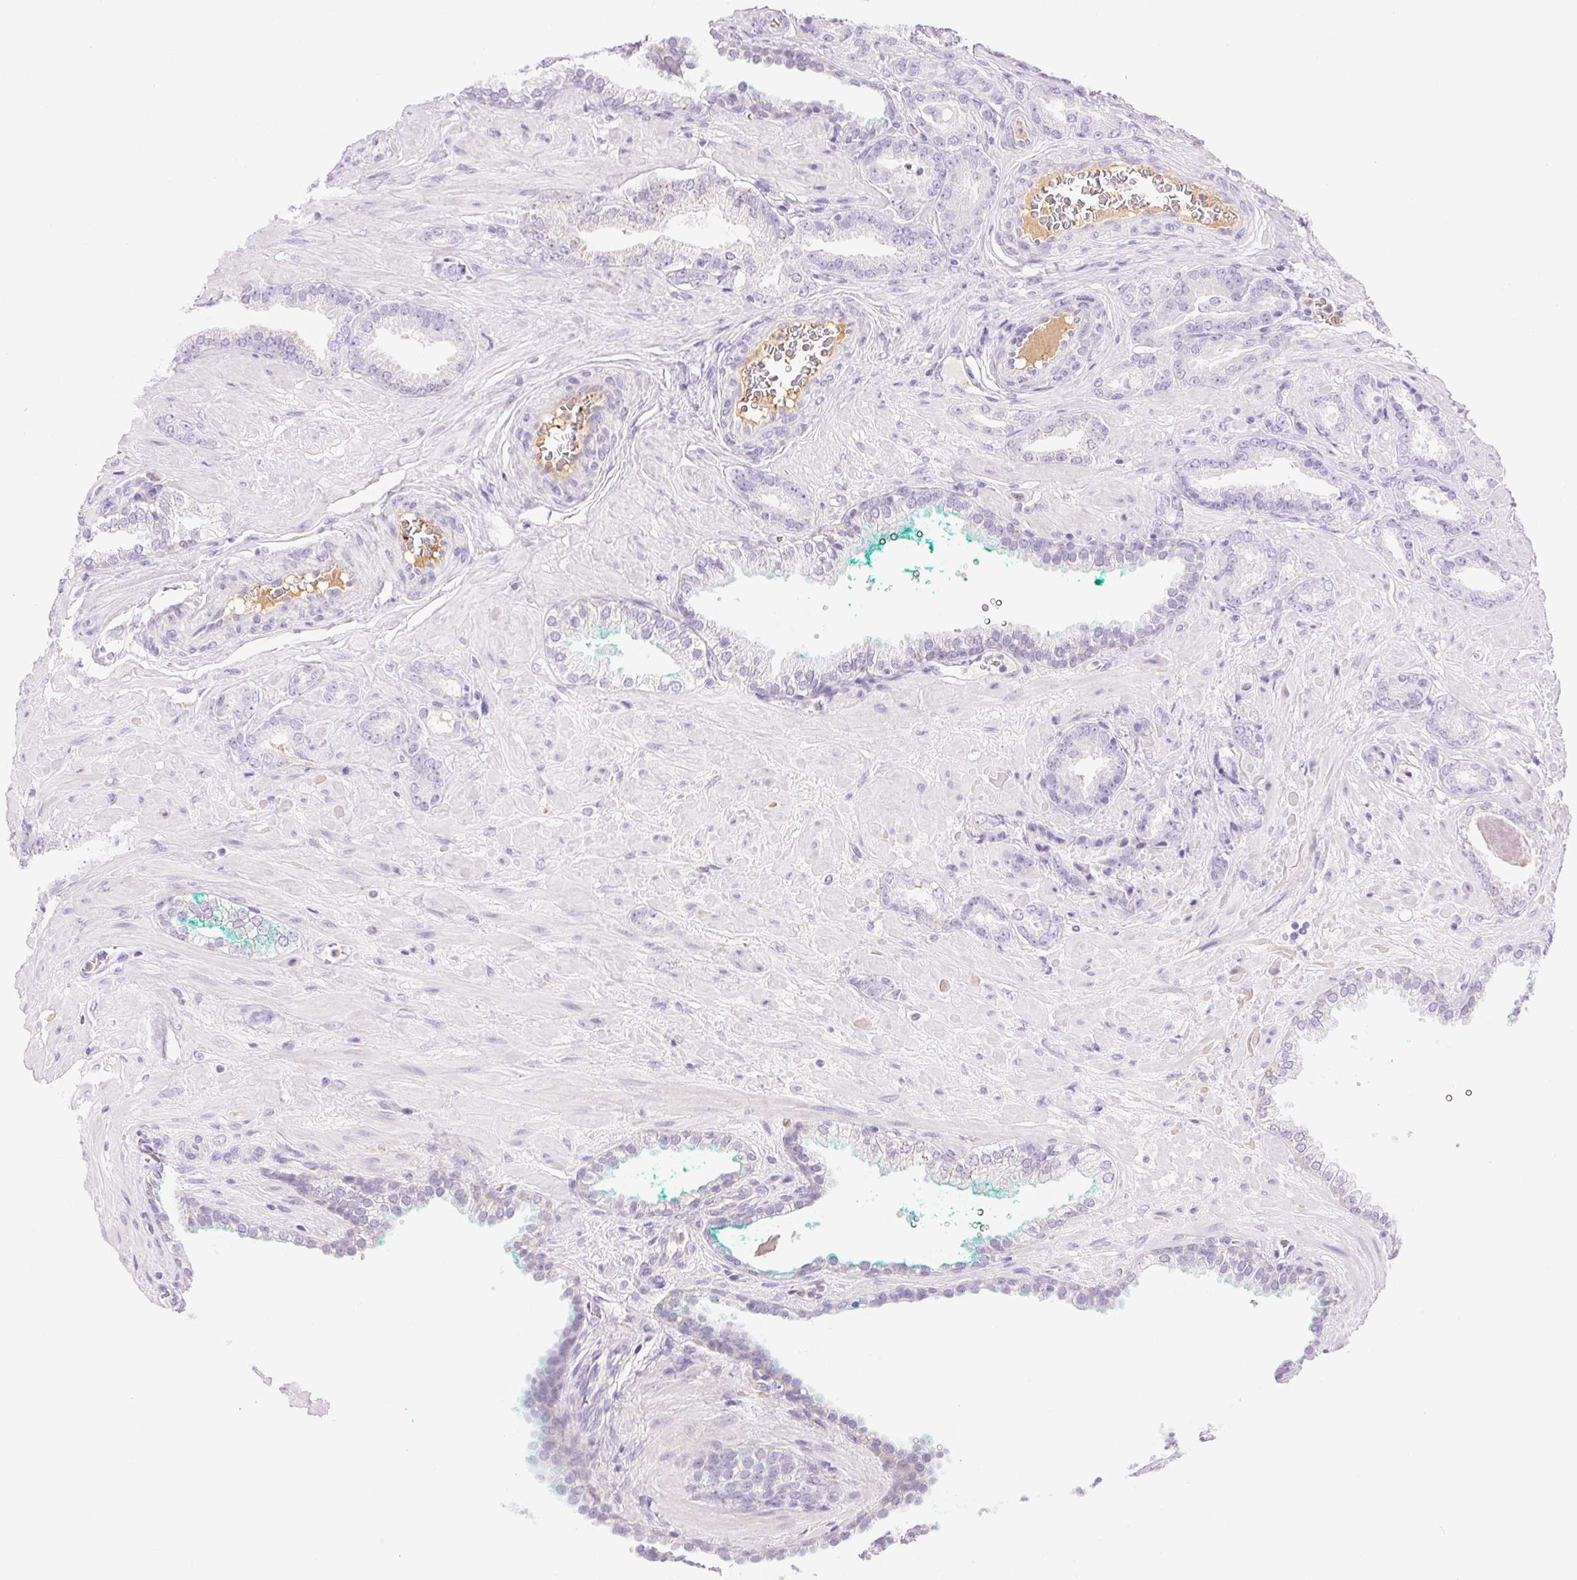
{"staining": {"intensity": "negative", "quantity": "none", "location": "none"}, "tissue": "prostate cancer", "cell_type": "Tumor cells", "image_type": "cancer", "snomed": [{"axis": "morphology", "description": "Adenocarcinoma, High grade"}, {"axis": "topography", "description": "Prostate"}], "caption": "Immunohistochemistry of prostate cancer (adenocarcinoma (high-grade)) displays no positivity in tumor cells.", "gene": "FGA", "patient": {"sex": "male", "age": 56}}